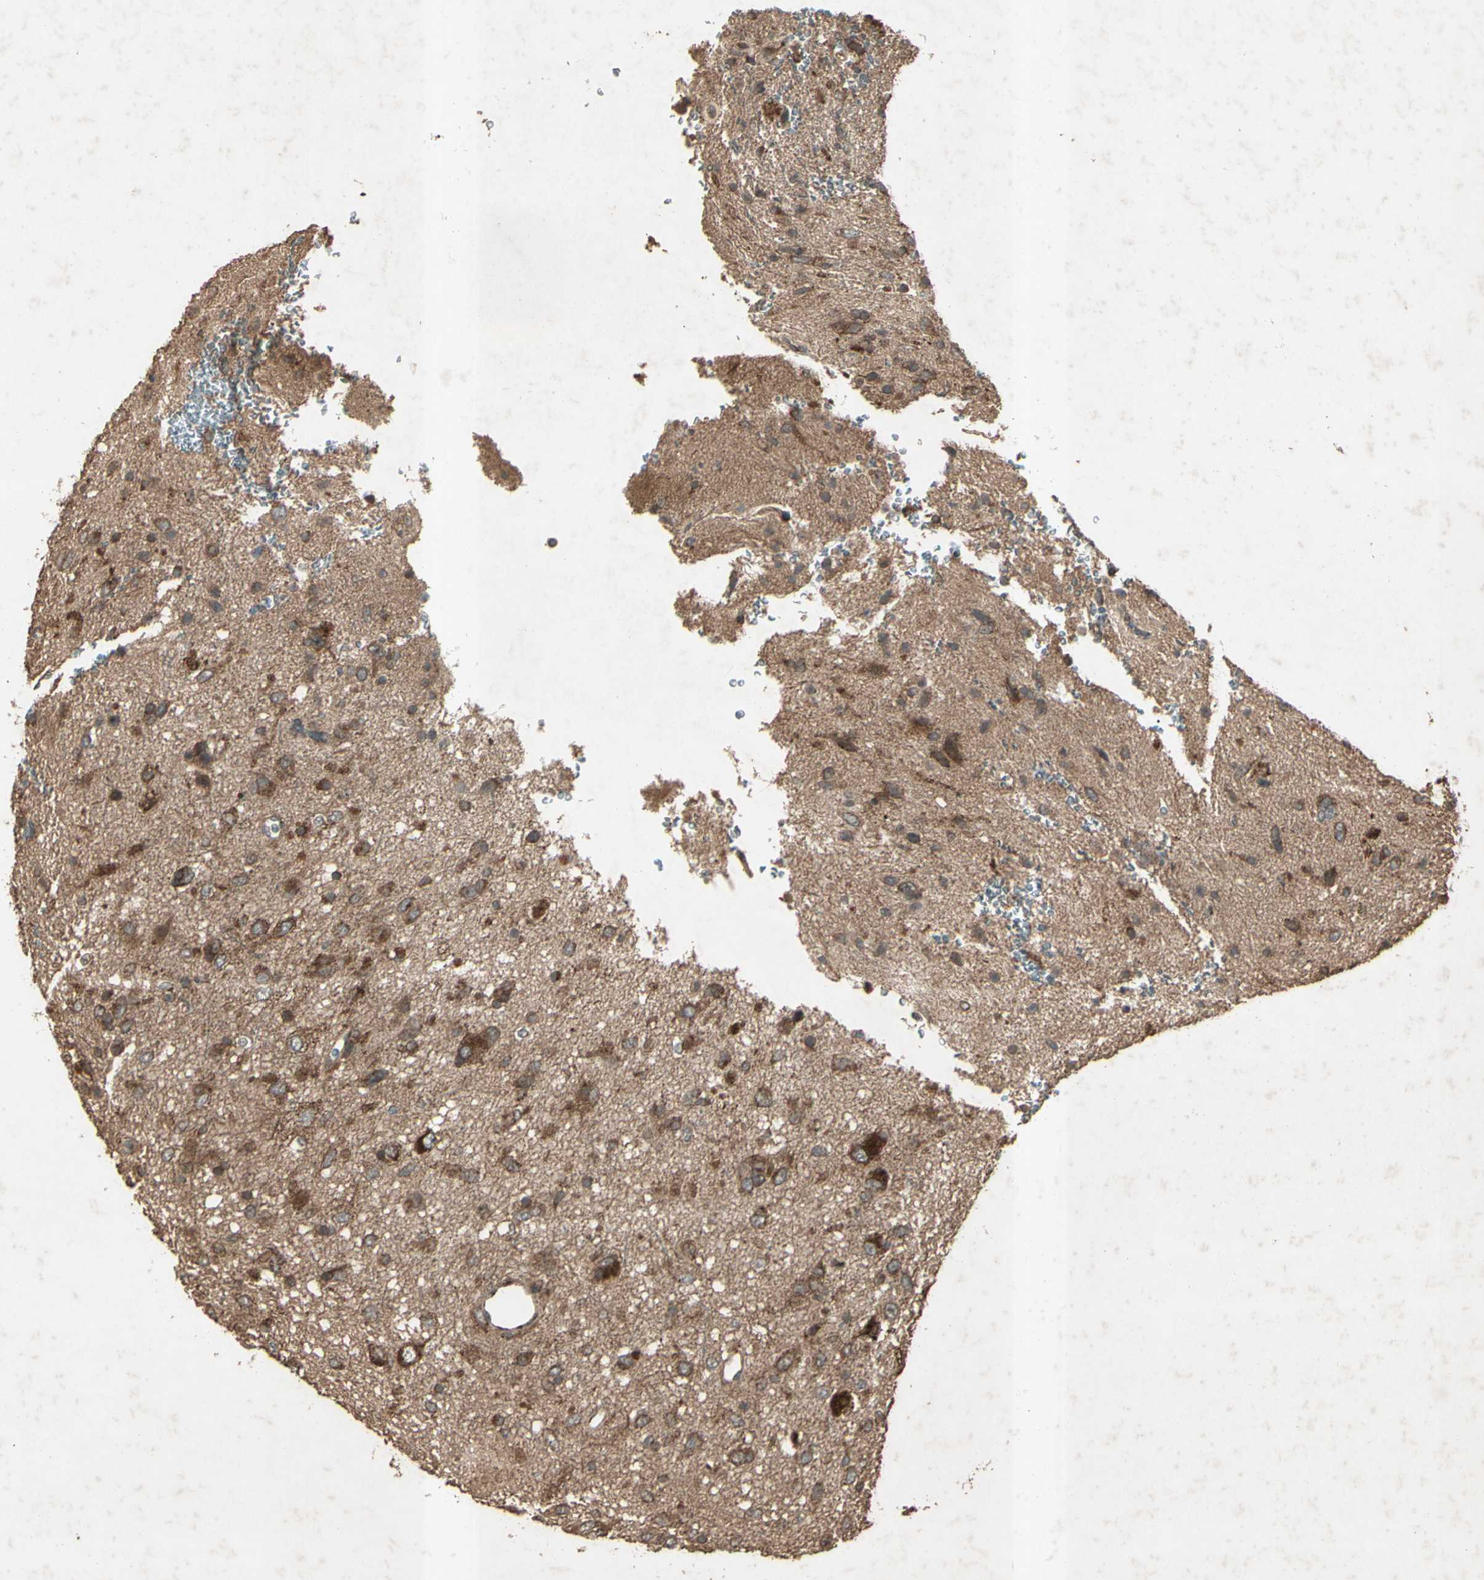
{"staining": {"intensity": "moderate", "quantity": ">75%", "location": "cytoplasmic/membranous"}, "tissue": "glioma", "cell_type": "Tumor cells", "image_type": "cancer", "snomed": [{"axis": "morphology", "description": "Glioma, malignant, Low grade"}, {"axis": "topography", "description": "Brain"}], "caption": "The image demonstrates immunohistochemical staining of glioma. There is moderate cytoplasmic/membranous expression is seen in about >75% of tumor cells. (brown staining indicates protein expression, while blue staining denotes nuclei).", "gene": "AP1G1", "patient": {"sex": "male", "age": 77}}